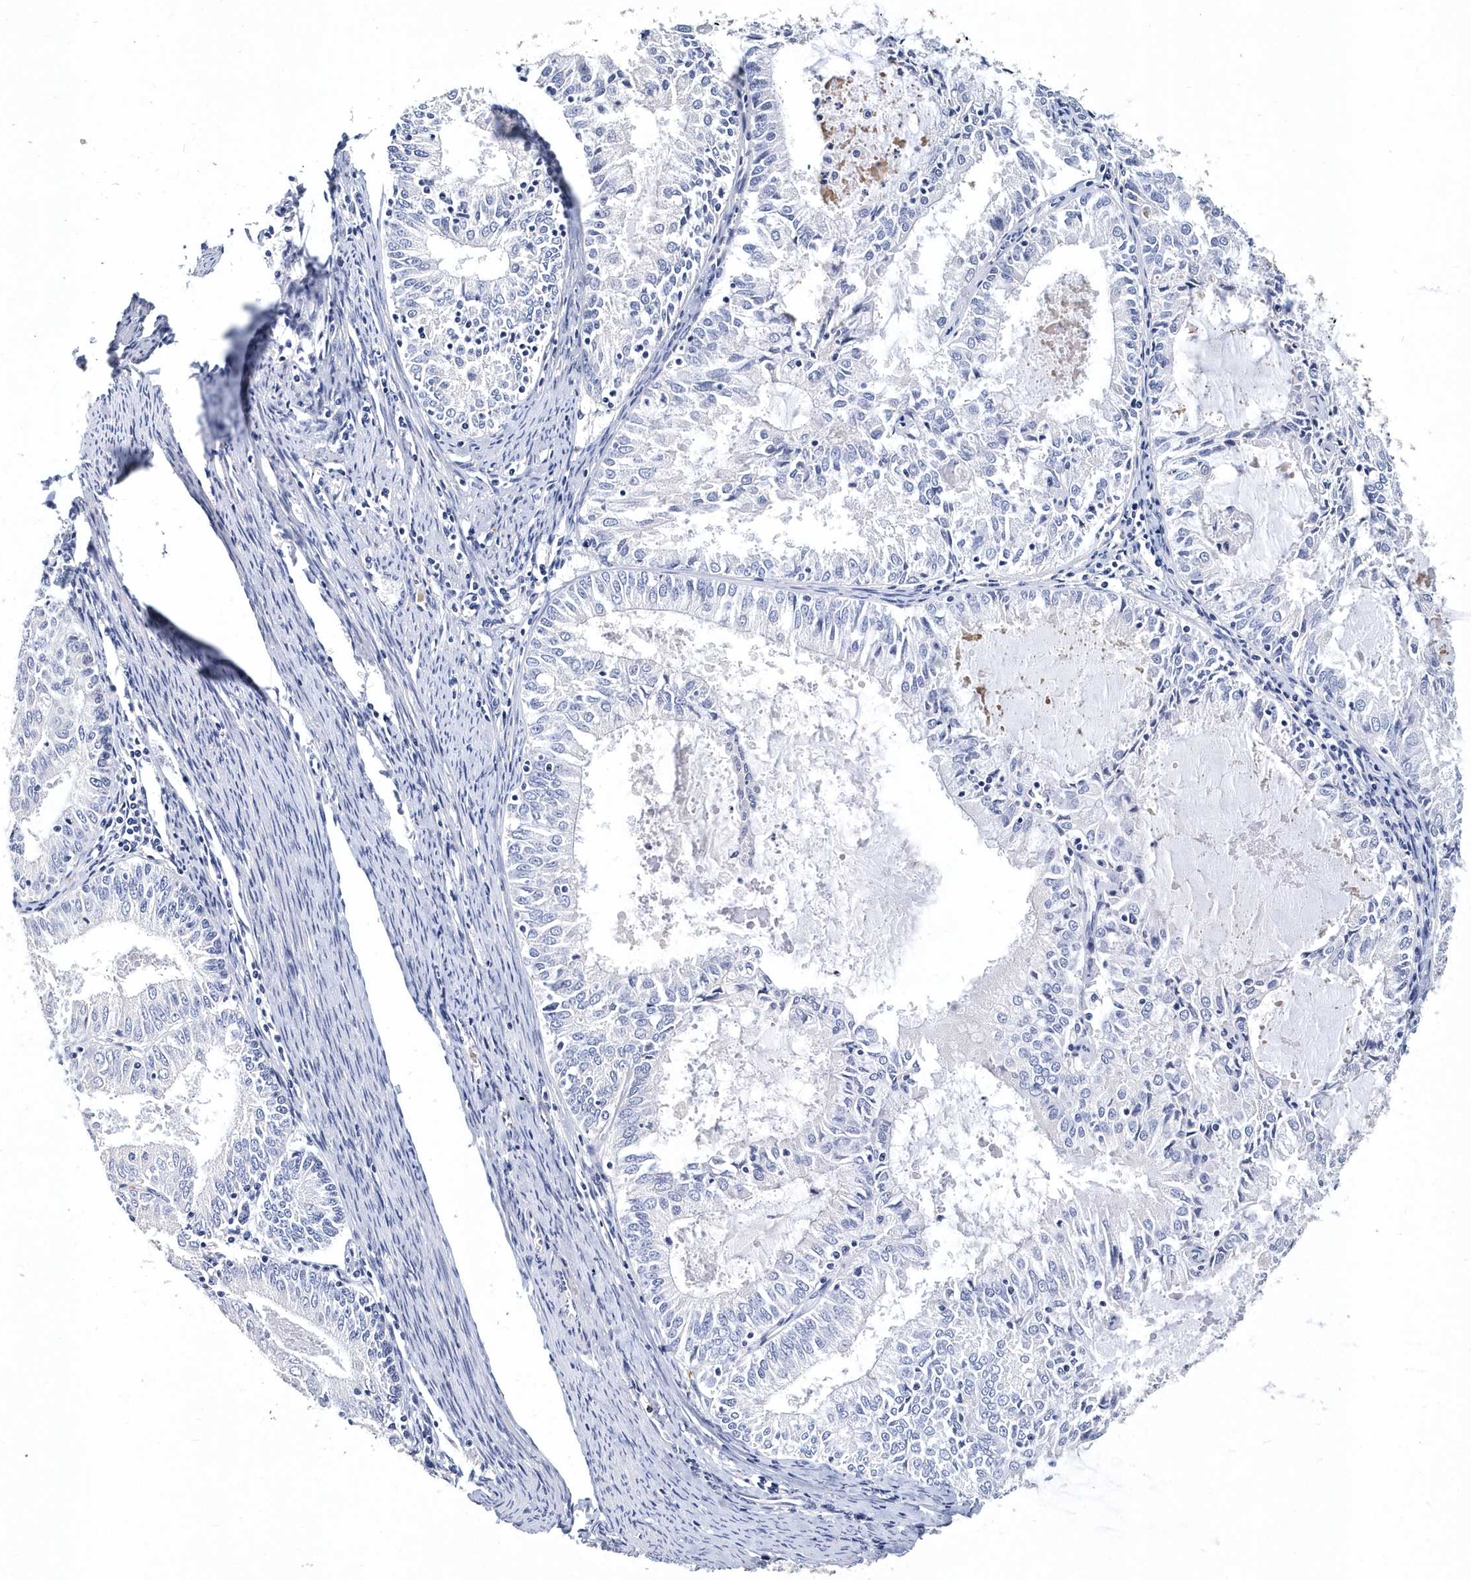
{"staining": {"intensity": "negative", "quantity": "none", "location": "none"}, "tissue": "endometrial cancer", "cell_type": "Tumor cells", "image_type": "cancer", "snomed": [{"axis": "morphology", "description": "Adenocarcinoma, NOS"}, {"axis": "topography", "description": "Endometrium"}], "caption": "Protein analysis of endometrial cancer (adenocarcinoma) exhibits no significant staining in tumor cells.", "gene": "ITGA2B", "patient": {"sex": "female", "age": 57}}